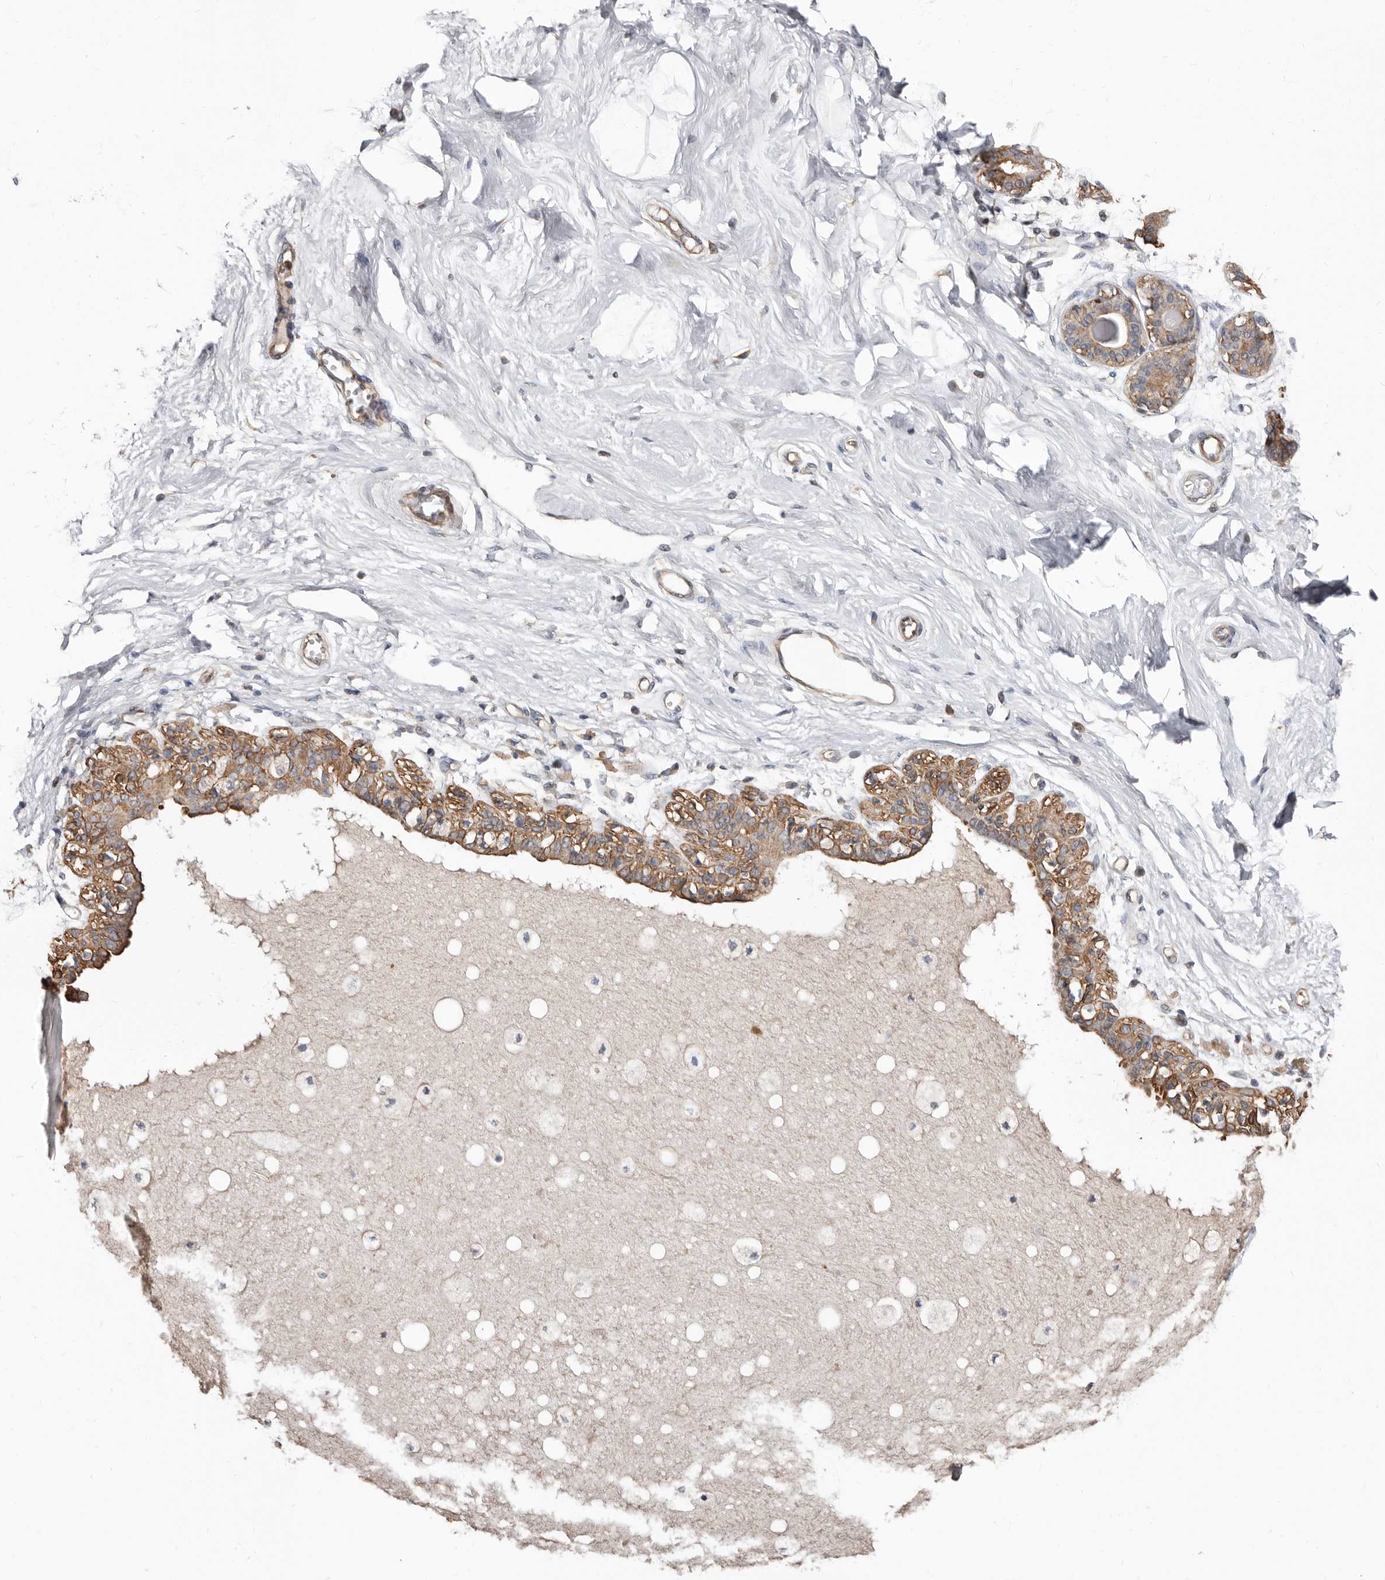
{"staining": {"intensity": "negative", "quantity": "none", "location": "none"}, "tissue": "breast", "cell_type": "Adipocytes", "image_type": "normal", "snomed": [{"axis": "morphology", "description": "Normal tissue, NOS"}, {"axis": "topography", "description": "Breast"}], "caption": "This is a histopathology image of immunohistochemistry staining of normal breast, which shows no staining in adipocytes.", "gene": "MRPL18", "patient": {"sex": "female", "age": 45}}